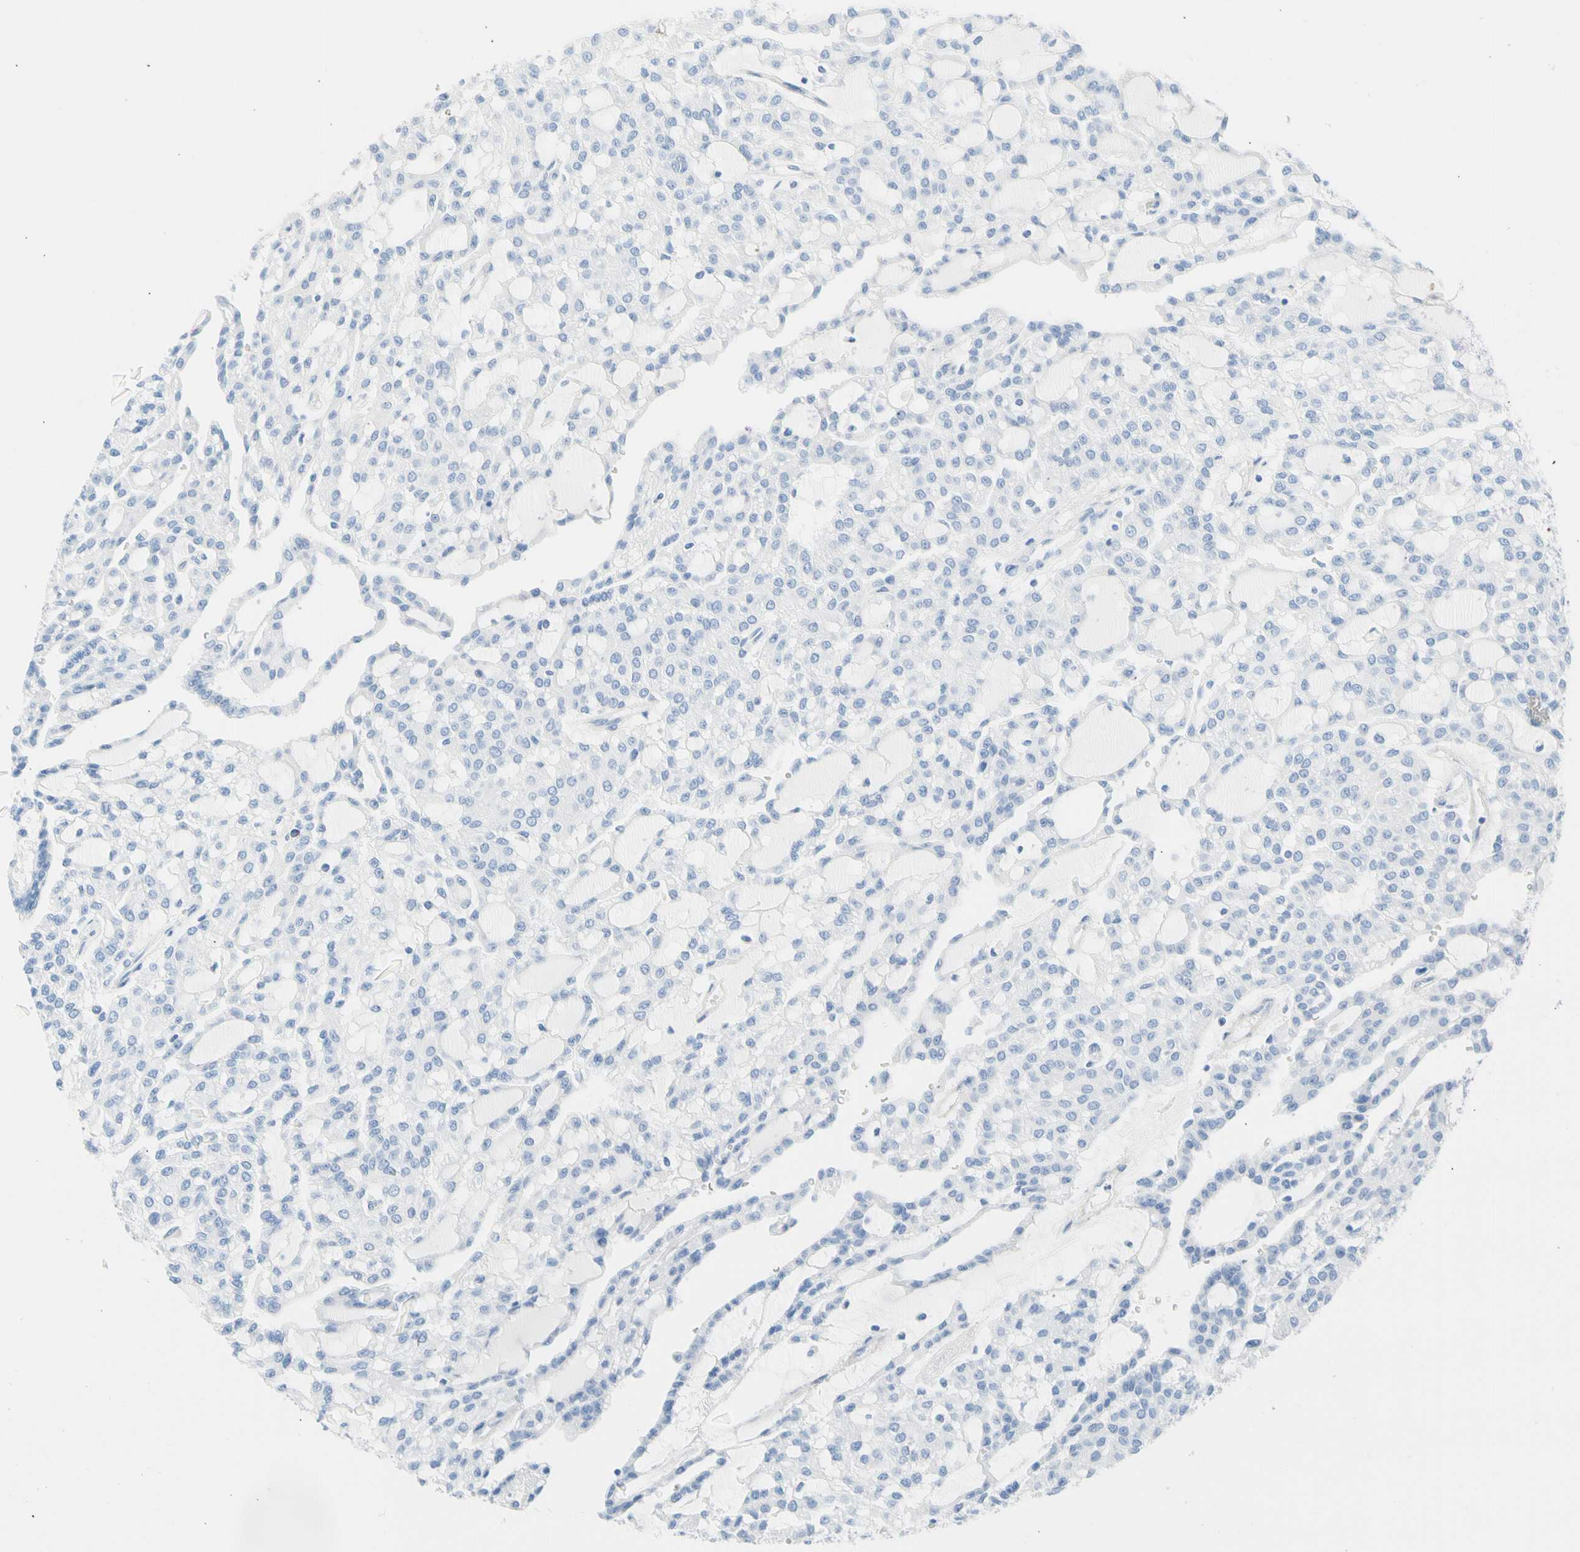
{"staining": {"intensity": "negative", "quantity": "none", "location": "none"}, "tissue": "renal cancer", "cell_type": "Tumor cells", "image_type": "cancer", "snomed": [{"axis": "morphology", "description": "Adenocarcinoma, NOS"}, {"axis": "topography", "description": "Kidney"}], "caption": "Immunohistochemical staining of human adenocarcinoma (renal) reveals no significant positivity in tumor cells.", "gene": "CEL", "patient": {"sex": "male", "age": 63}}